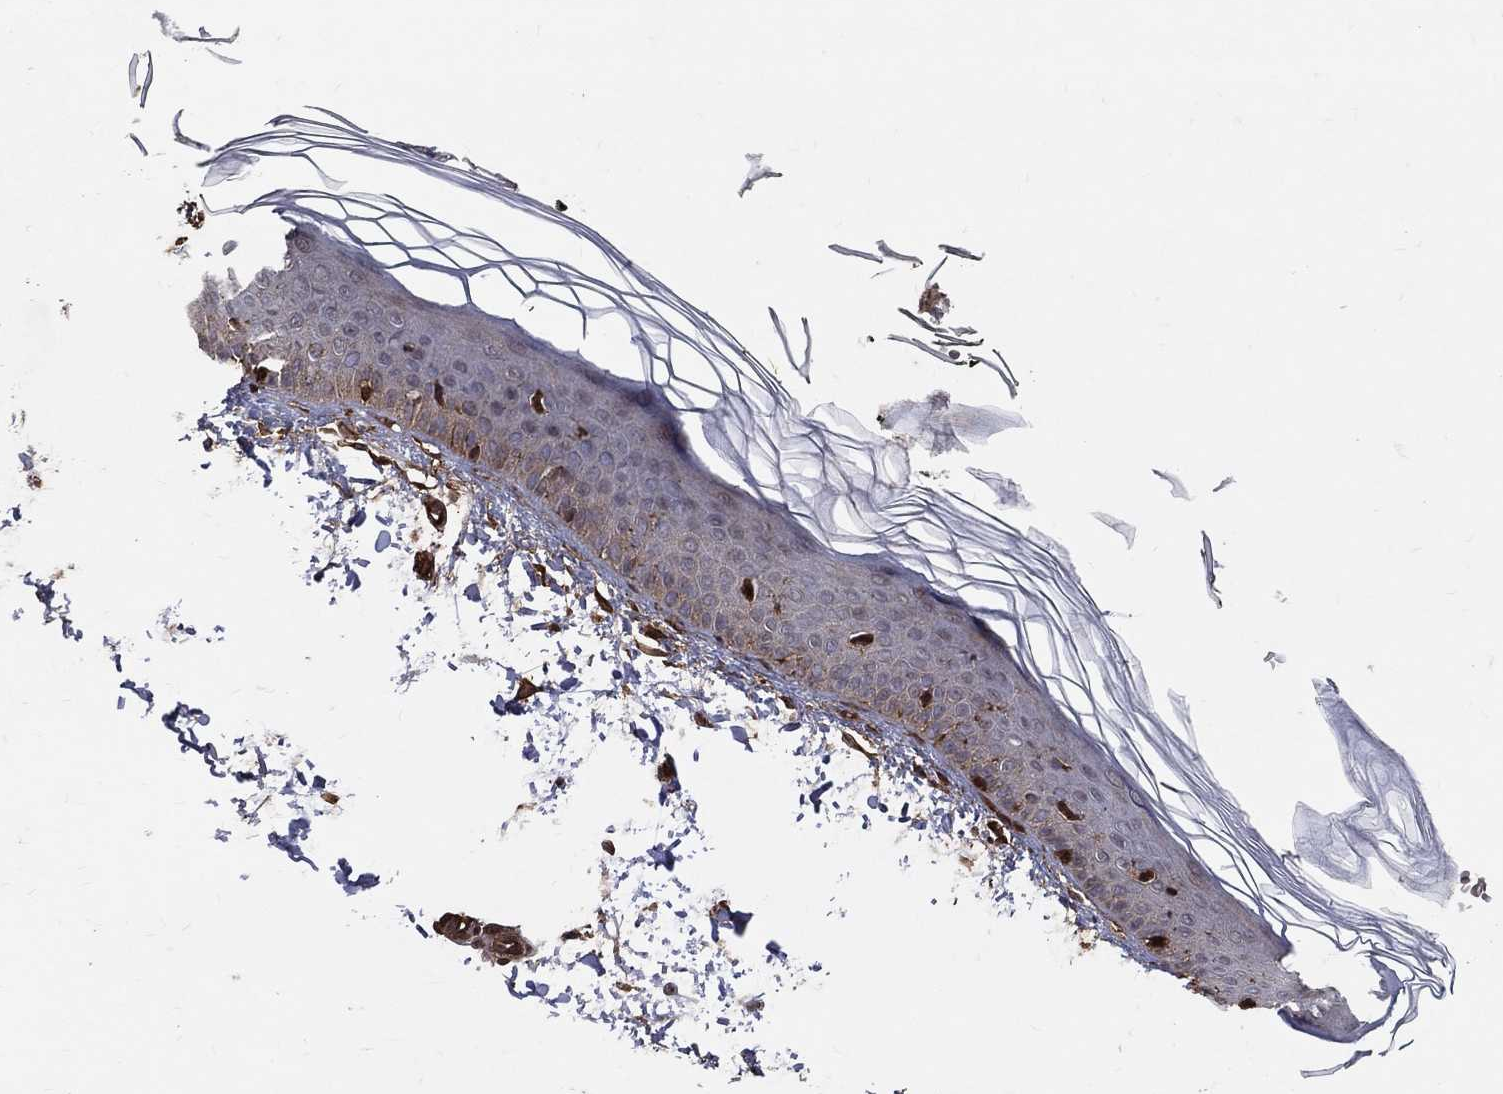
{"staining": {"intensity": "strong", "quantity": ">75%", "location": "nuclear"}, "tissue": "skin", "cell_type": "Fibroblasts", "image_type": "normal", "snomed": [{"axis": "morphology", "description": "Normal tissue, NOS"}, {"axis": "topography", "description": "Skin"}], "caption": "About >75% of fibroblasts in normal skin exhibit strong nuclear protein positivity as visualized by brown immunohistochemical staining.", "gene": "DPYSL2", "patient": {"sex": "female", "age": 62}}